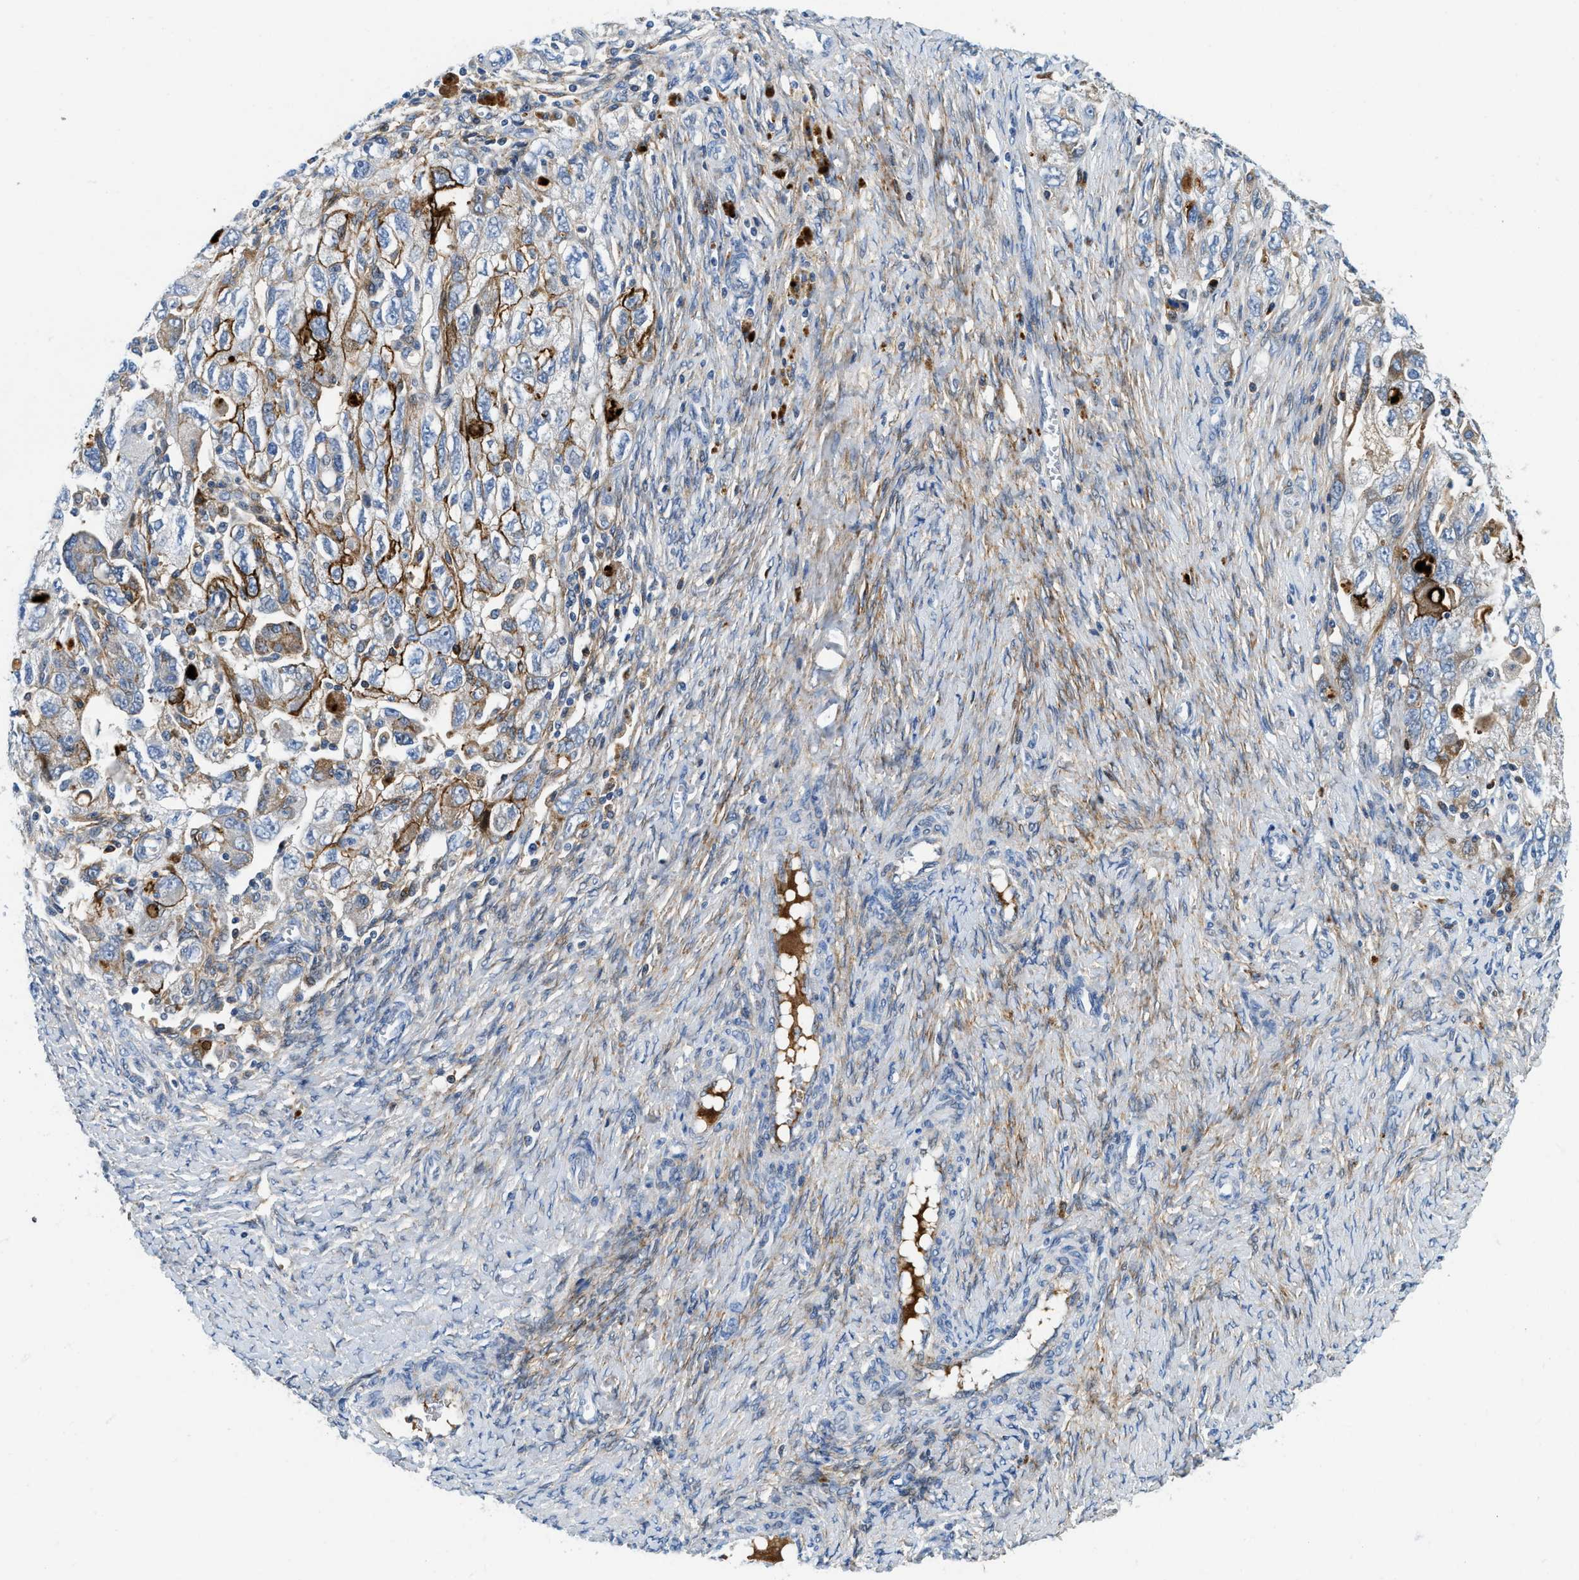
{"staining": {"intensity": "moderate", "quantity": "<25%", "location": "cytoplasmic/membranous"}, "tissue": "ovarian cancer", "cell_type": "Tumor cells", "image_type": "cancer", "snomed": [{"axis": "morphology", "description": "Carcinoma, NOS"}, {"axis": "morphology", "description": "Cystadenocarcinoma, serous, NOS"}, {"axis": "topography", "description": "Ovary"}], "caption": "The immunohistochemical stain labels moderate cytoplasmic/membranous staining in tumor cells of serous cystadenocarcinoma (ovarian) tissue.", "gene": "CFB", "patient": {"sex": "female", "age": 69}}